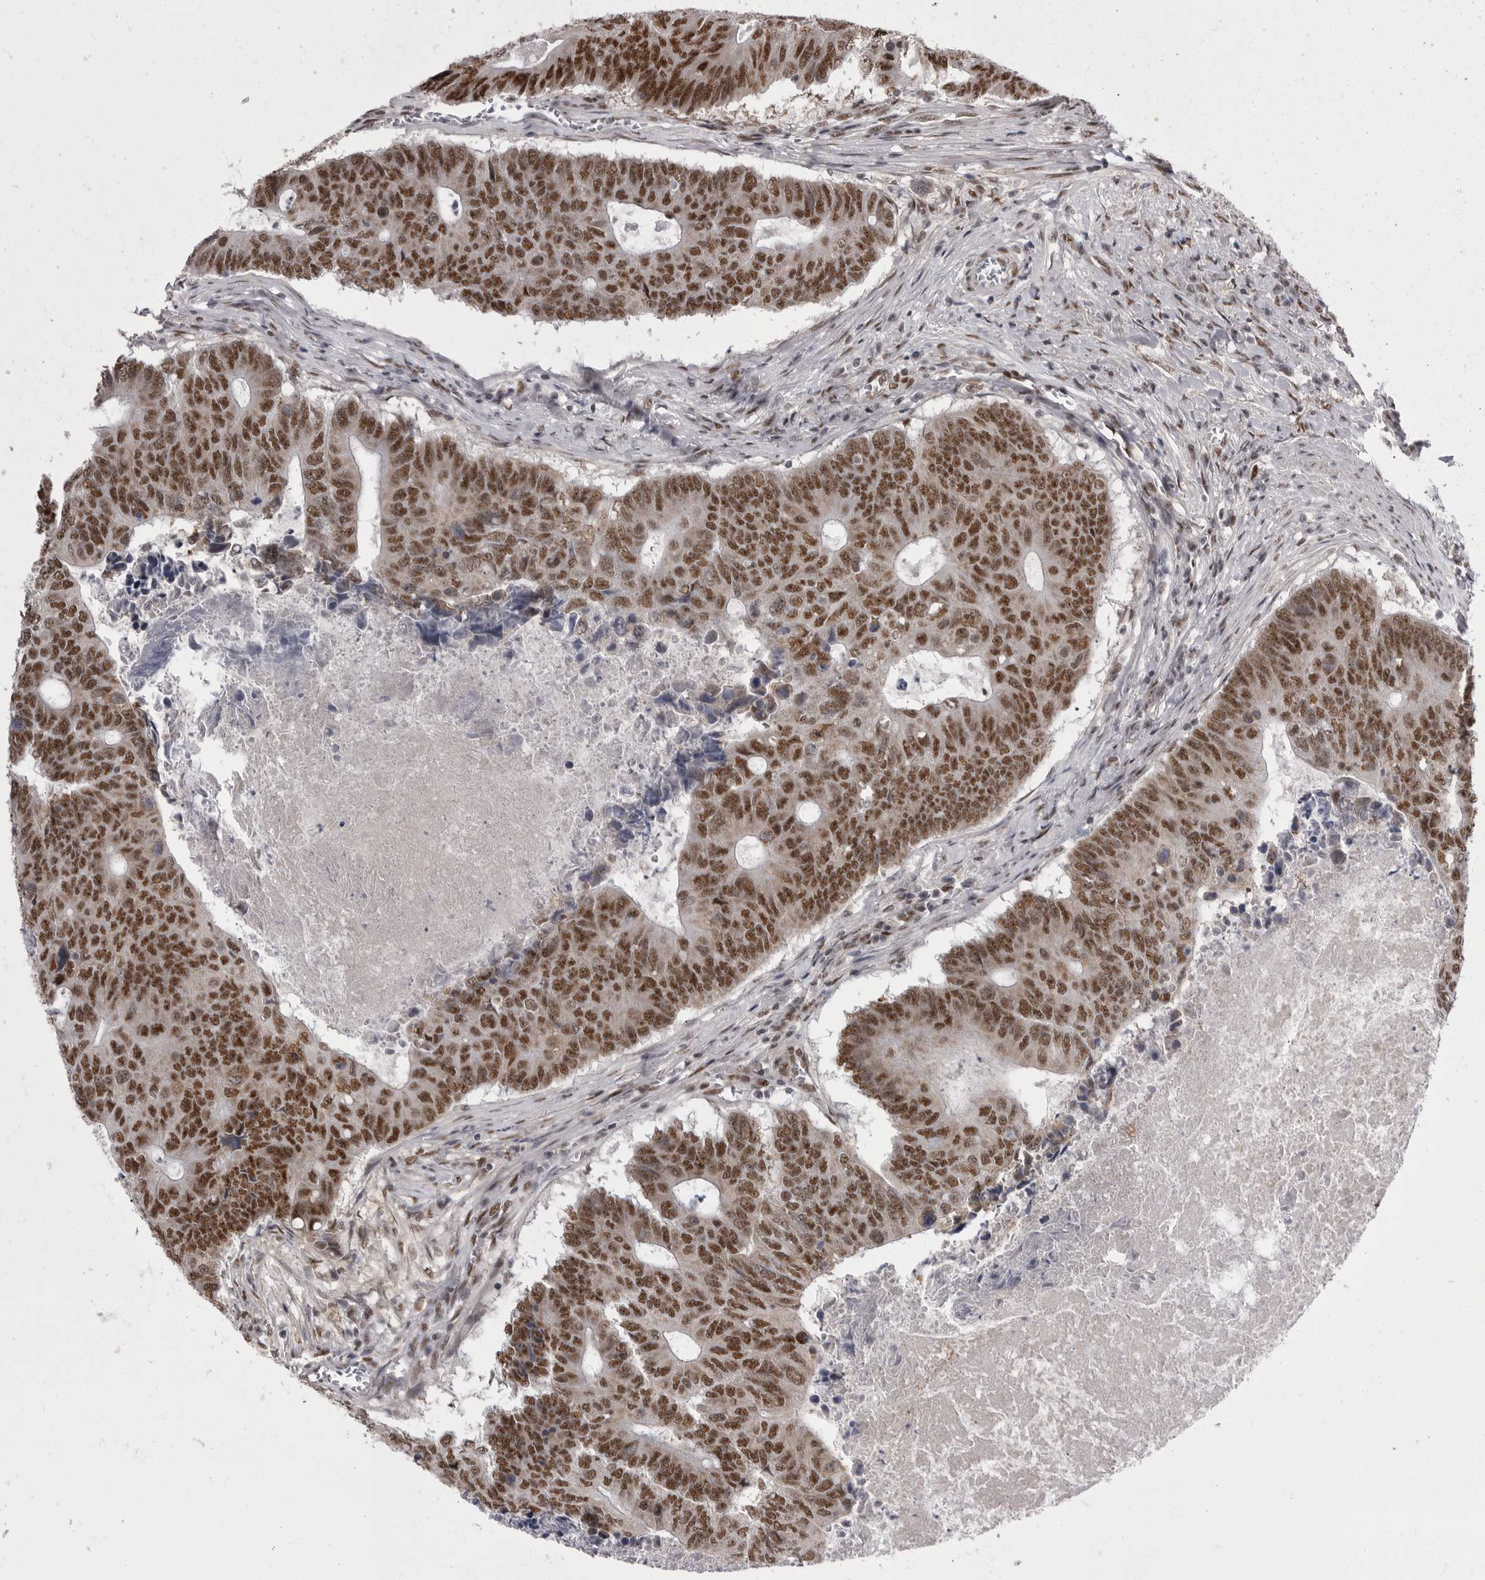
{"staining": {"intensity": "strong", "quantity": ">75%", "location": "nuclear"}, "tissue": "colorectal cancer", "cell_type": "Tumor cells", "image_type": "cancer", "snomed": [{"axis": "morphology", "description": "Adenocarcinoma, NOS"}, {"axis": "topography", "description": "Colon"}], "caption": "Colorectal adenocarcinoma stained with a brown dye exhibits strong nuclear positive staining in about >75% of tumor cells.", "gene": "MEPCE", "patient": {"sex": "male", "age": 87}}